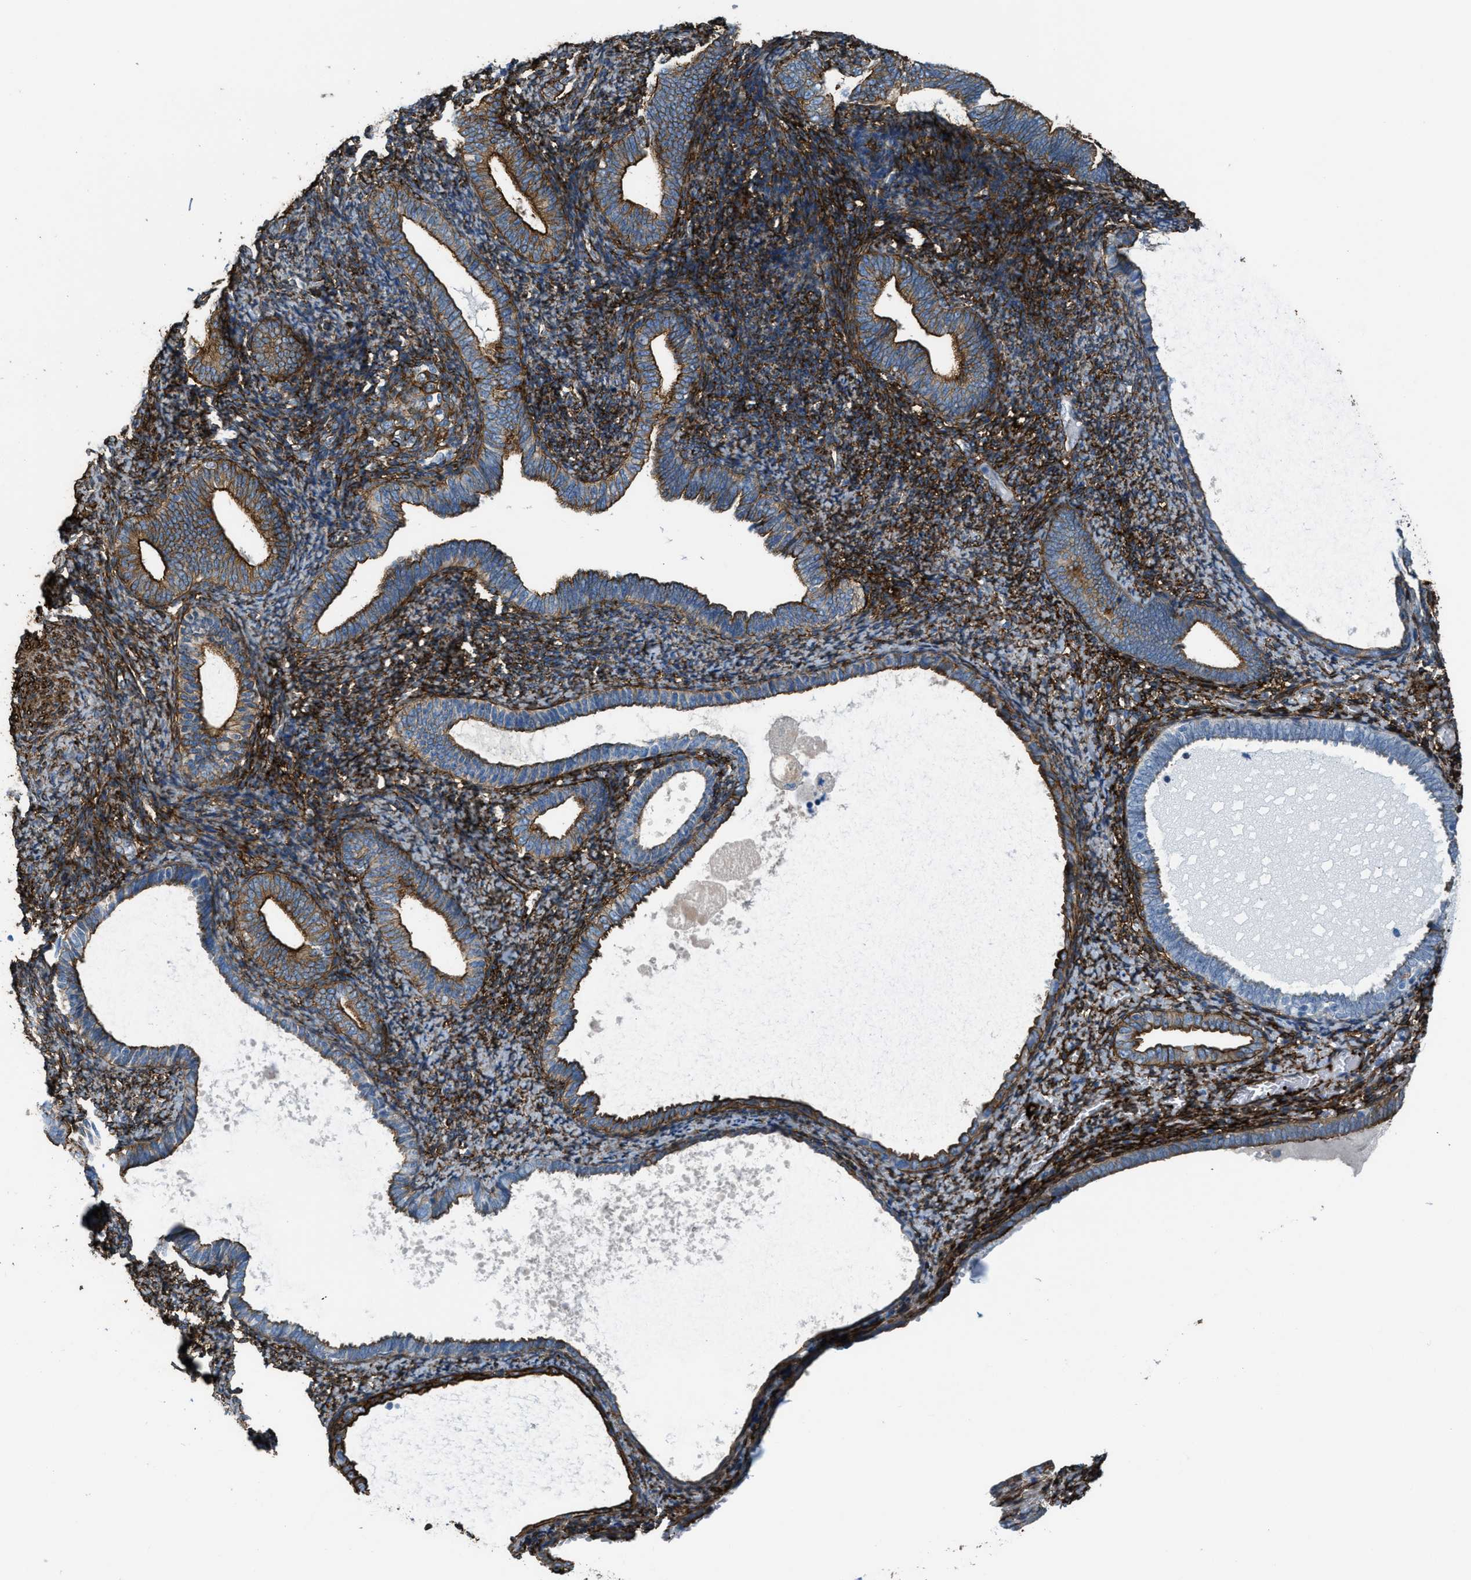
{"staining": {"intensity": "strong", "quantity": ">75%", "location": "cytoplasmic/membranous"}, "tissue": "endometrium", "cell_type": "Cells in endometrial stroma", "image_type": "normal", "snomed": [{"axis": "morphology", "description": "Normal tissue, NOS"}, {"axis": "topography", "description": "Endometrium"}], "caption": "Immunohistochemistry photomicrograph of benign endometrium stained for a protein (brown), which reveals high levels of strong cytoplasmic/membranous expression in approximately >75% of cells in endometrial stroma.", "gene": "CALD1", "patient": {"sex": "female", "age": 66}}